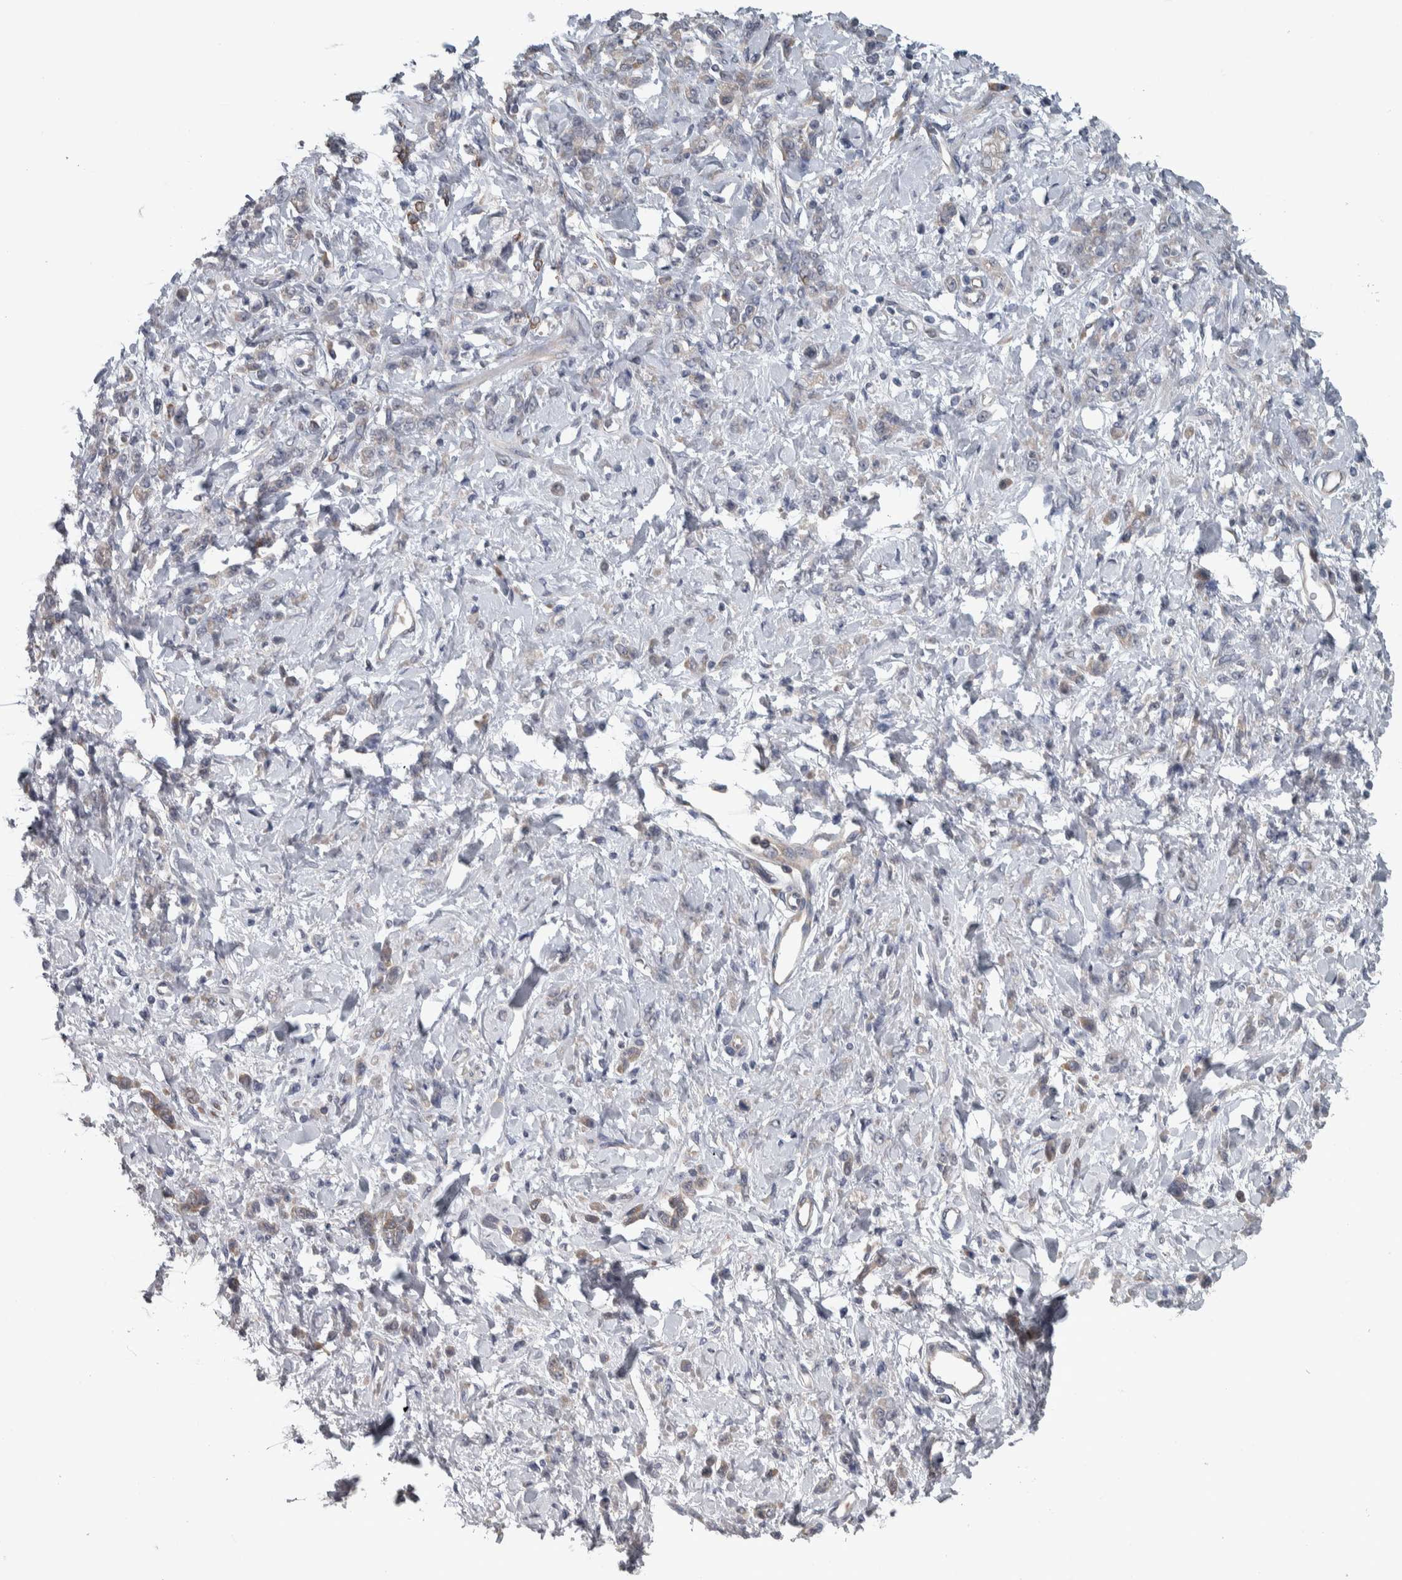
{"staining": {"intensity": "weak", "quantity": "25%-75%", "location": "cytoplasmic/membranous"}, "tissue": "stomach cancer", "cell_type": "Tumor cells", "image_type": "cancer", "snomed": [{"axis": "morphology", "description": "Normal tissue, NOS"}, {"axis": "morphology", "description": "Adenocarcinoma, NOS"}, {"axis": "topography", "description": "Stomach"}], "caption": "There is low levels of weak cytoplasmic/membranous staining in tumor cells of stomach cancer, as demonstrated by immunohistochemical staining (brown color).", "gene": "SRP68", "patient": {"sex": "male", "age": 82}}